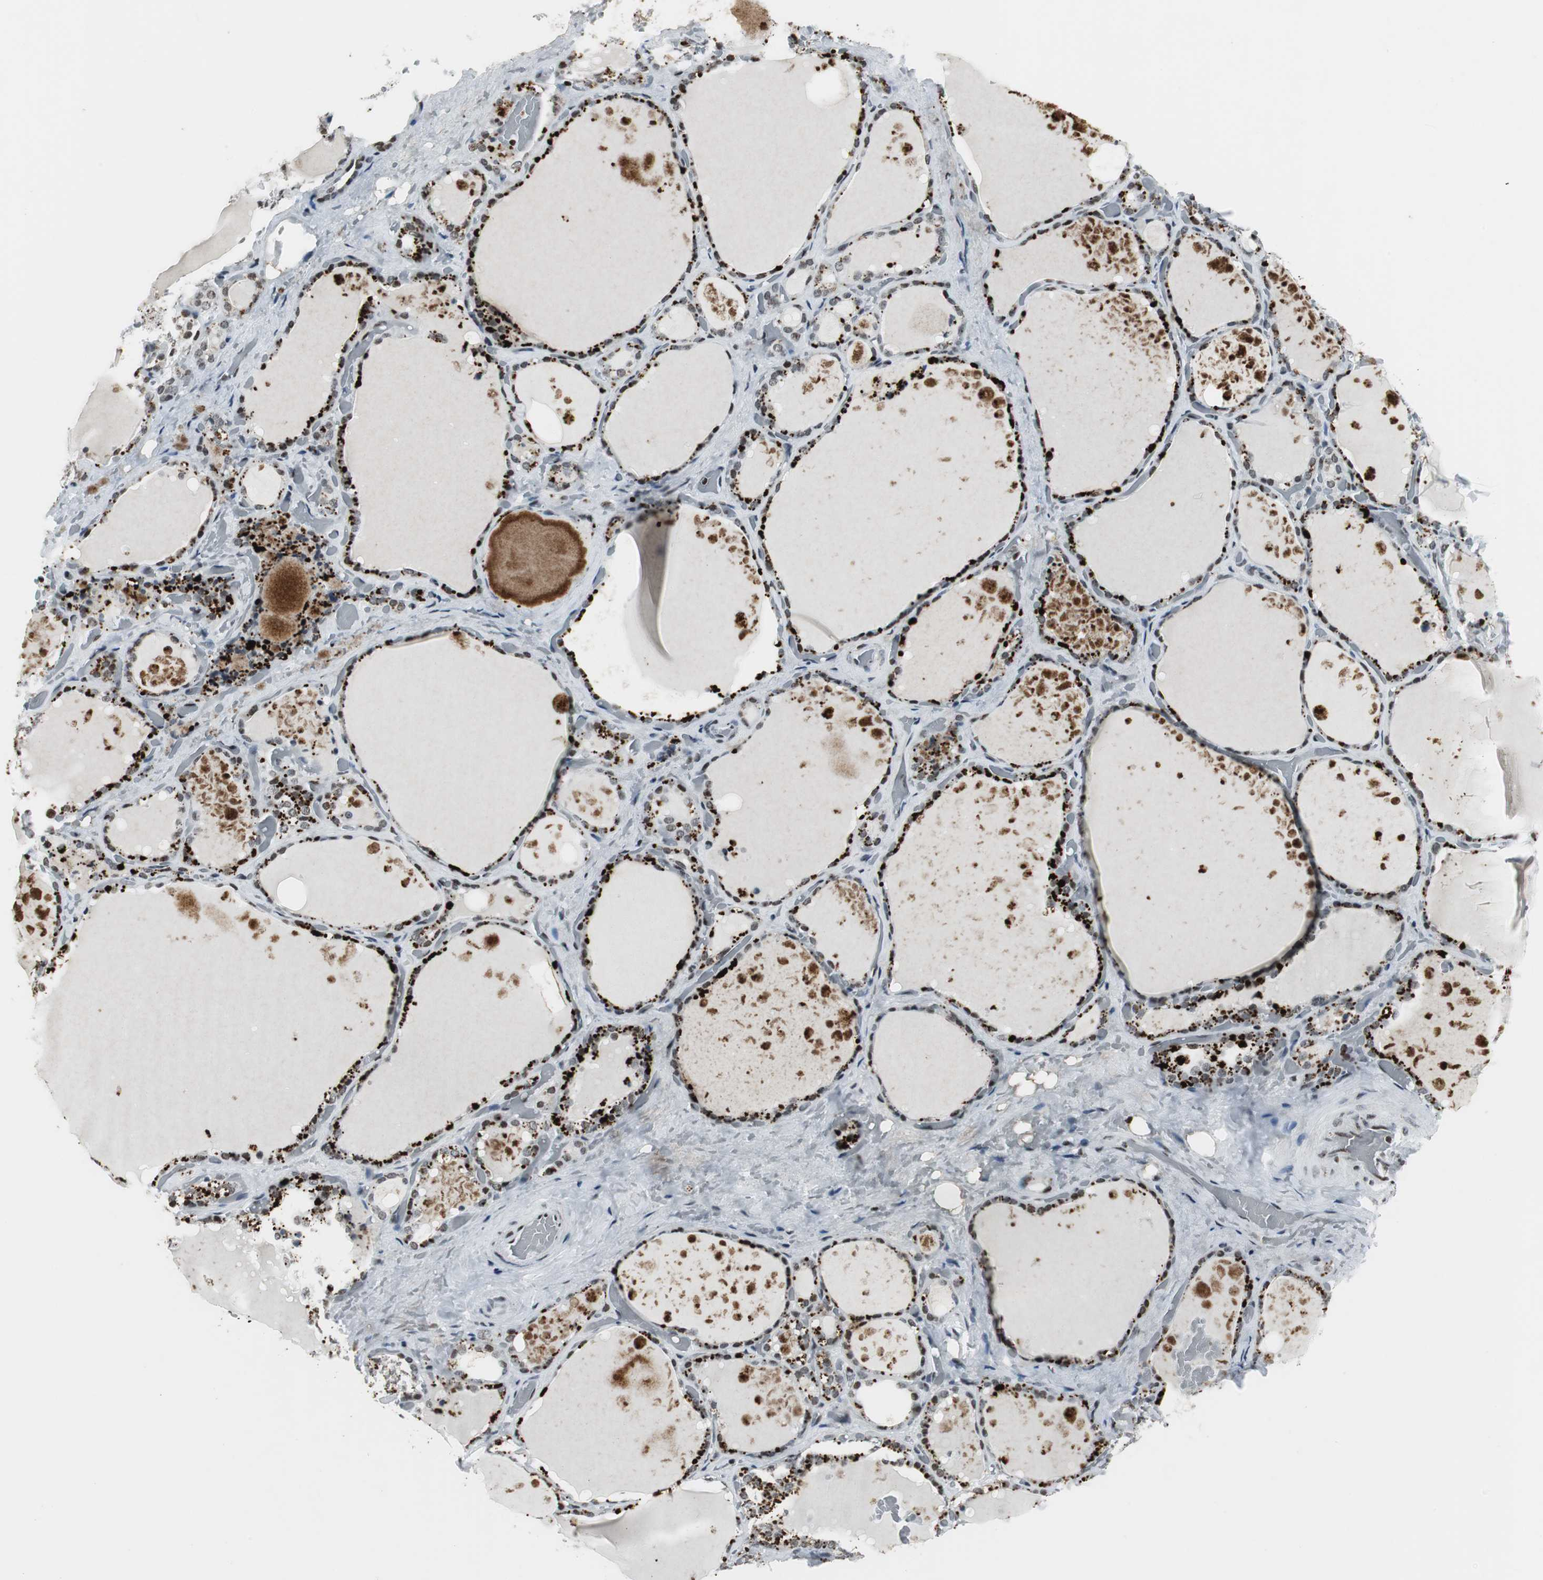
{"staining": {"intensity": "strong", "quantity": ">75%", "location": "cytoplasmic/membranous,nuclear"}, "tissue": "thyroid gland", "cell_type": "Glandular cells", "image_type": "normal", "snomed": [{"axis": "morphology", "description": "Normal tissue, NOS"}, {"axis": "topography", "description": "Thyroid gland"}], "caption": "Human thyroid gland stained for a protein (brown) demonstrates strong cytoplasmic/membranous,nuclear positive expression in approximately >75% of glandular cells.", "gene": "RBBP4", "patient": {"sex": "male", "age": 61}}